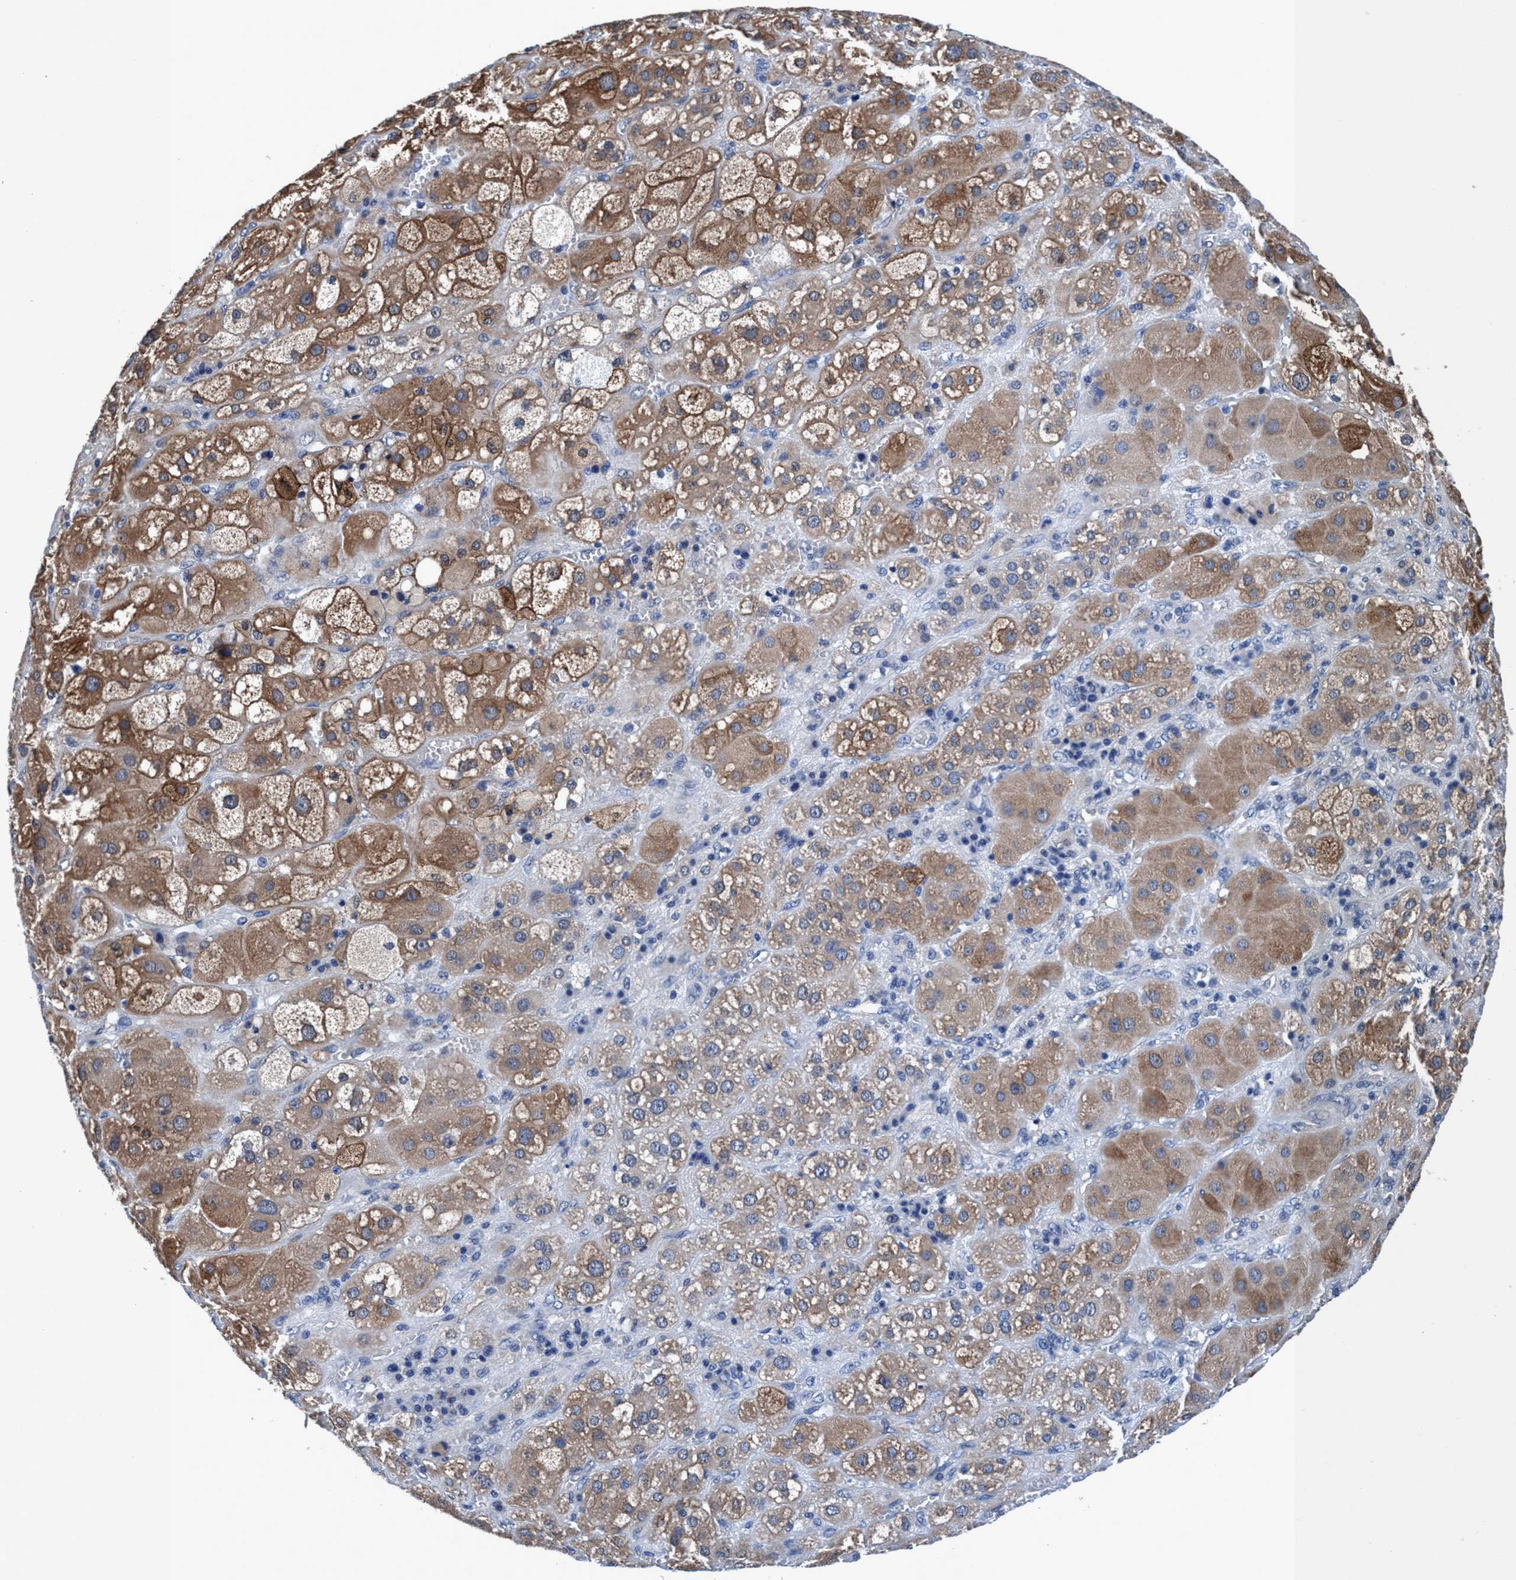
{"staining": {"intensity": "moderate", "quantity": "25%-75%", "location": "cytoplasmic/membranous"}, "tissue": "adrenal gland", "cell_type": "Glandular cells", "image_type": "normal", "snomed": [{"axis": "morphology", "description": "Normal tissue, NOS"}, {"axis": "topography", "description": "Adrenal gland"}], "caption": "Protein staining of benign adrenal gland reveals moderate cytoplasmic/membranous expression in approximately 25%-75% of glandular cells. (DAB IHC with brightfield microscopy, high magnification).", "gene": "TMEM94", "patient": {"sex": "female", "age": 47}}